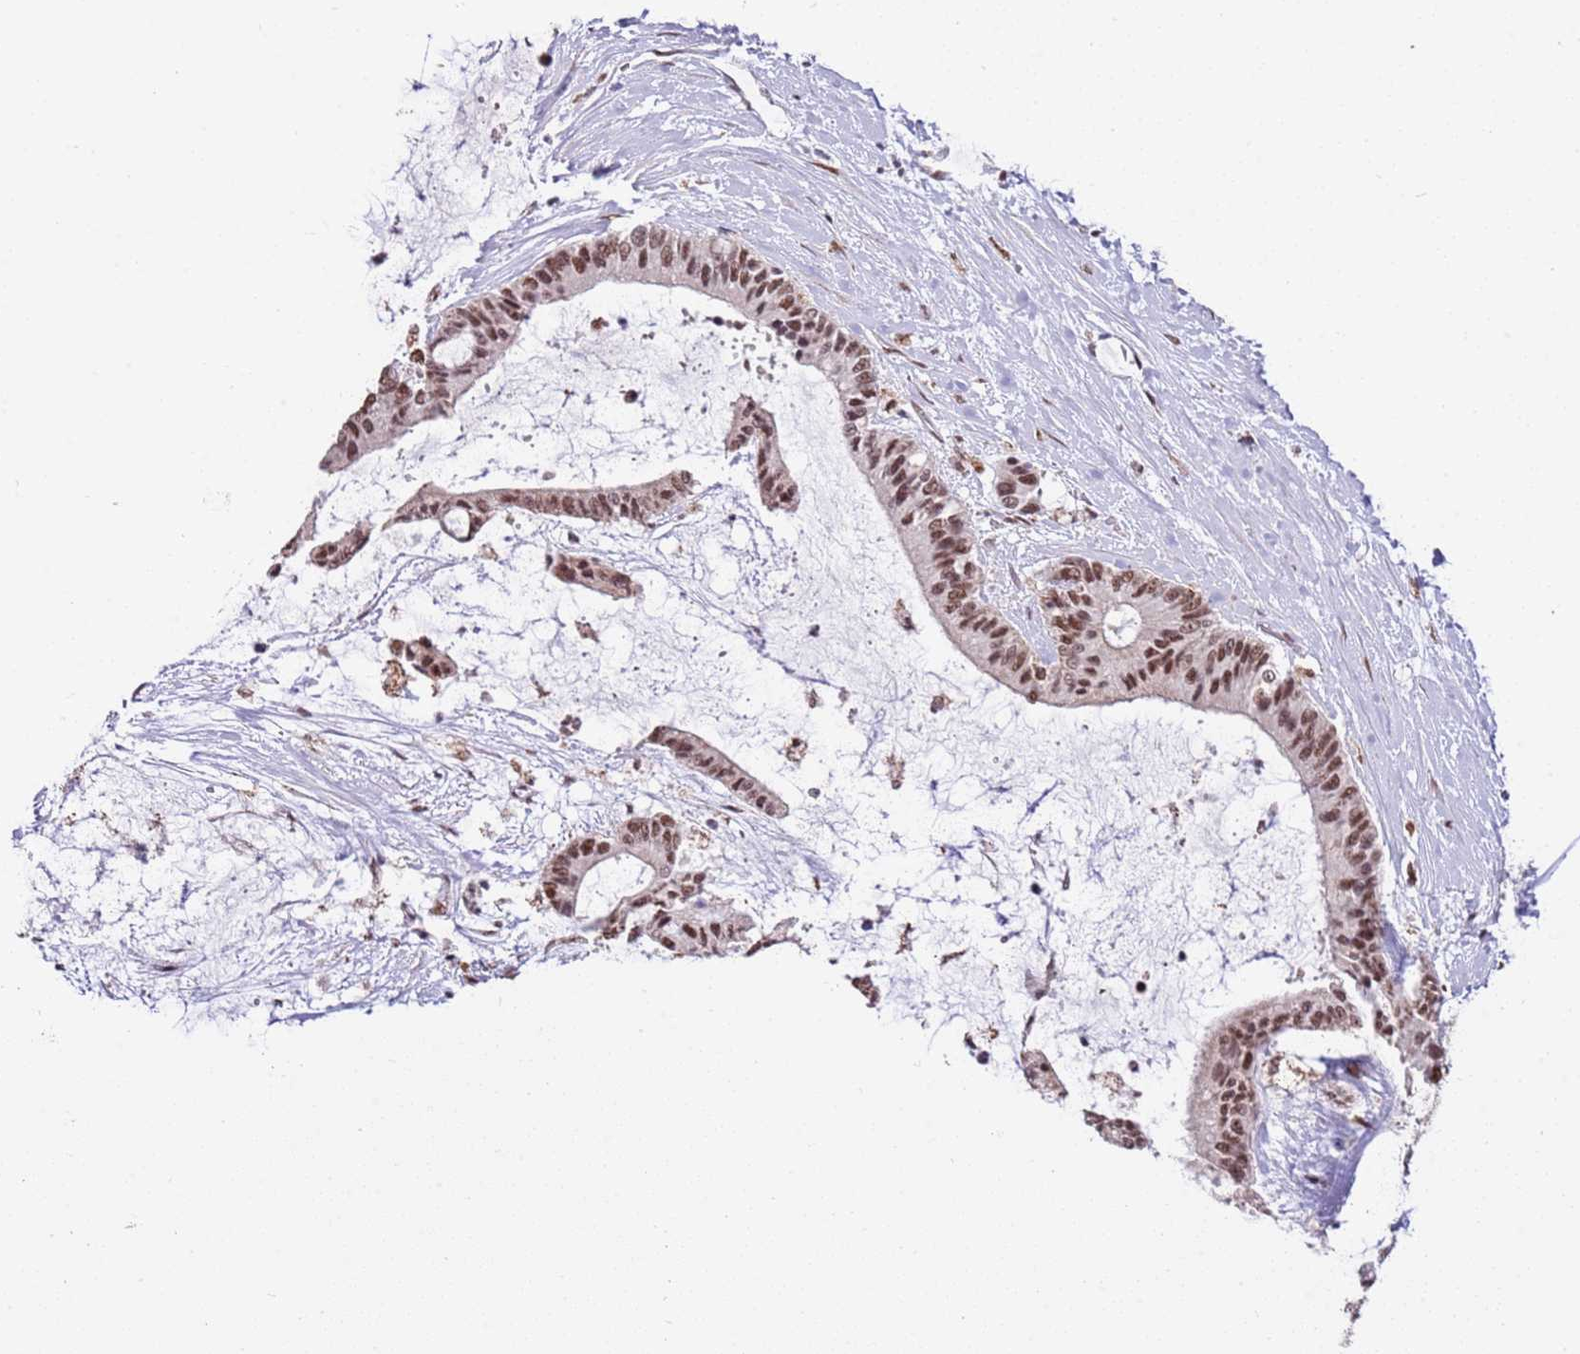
{"staining": {"intensity": "moderate", "quantity": ">75%", "location": "nuclear"}, "tissue": "liver cancer", "cell_type": "Tumor cells", "image_type": "cancer", "snomed": [{"axis": "morphology", "description": "Normal tissue, NOS"}, {"axis": "morphology", "description": "Cholangiocarcinoma"}, {"axis": "topography", "description": "Liver"}, {"axis": "topography", "description": "Peripheral nerve tissue"}], "caption": "Protein positivity by IHC exhibits moderate nuclear staining in approximately >75% of tumor cells in liver cancer. The protein of interest is stained brown, and the nuclei are stained in blue (DAB (3,3'-diaminobenzidine) IHC with brightfield microscopy, high magnification).", "gene": "AKAP8L", "patient": {"sex": "female", "age": 73}}